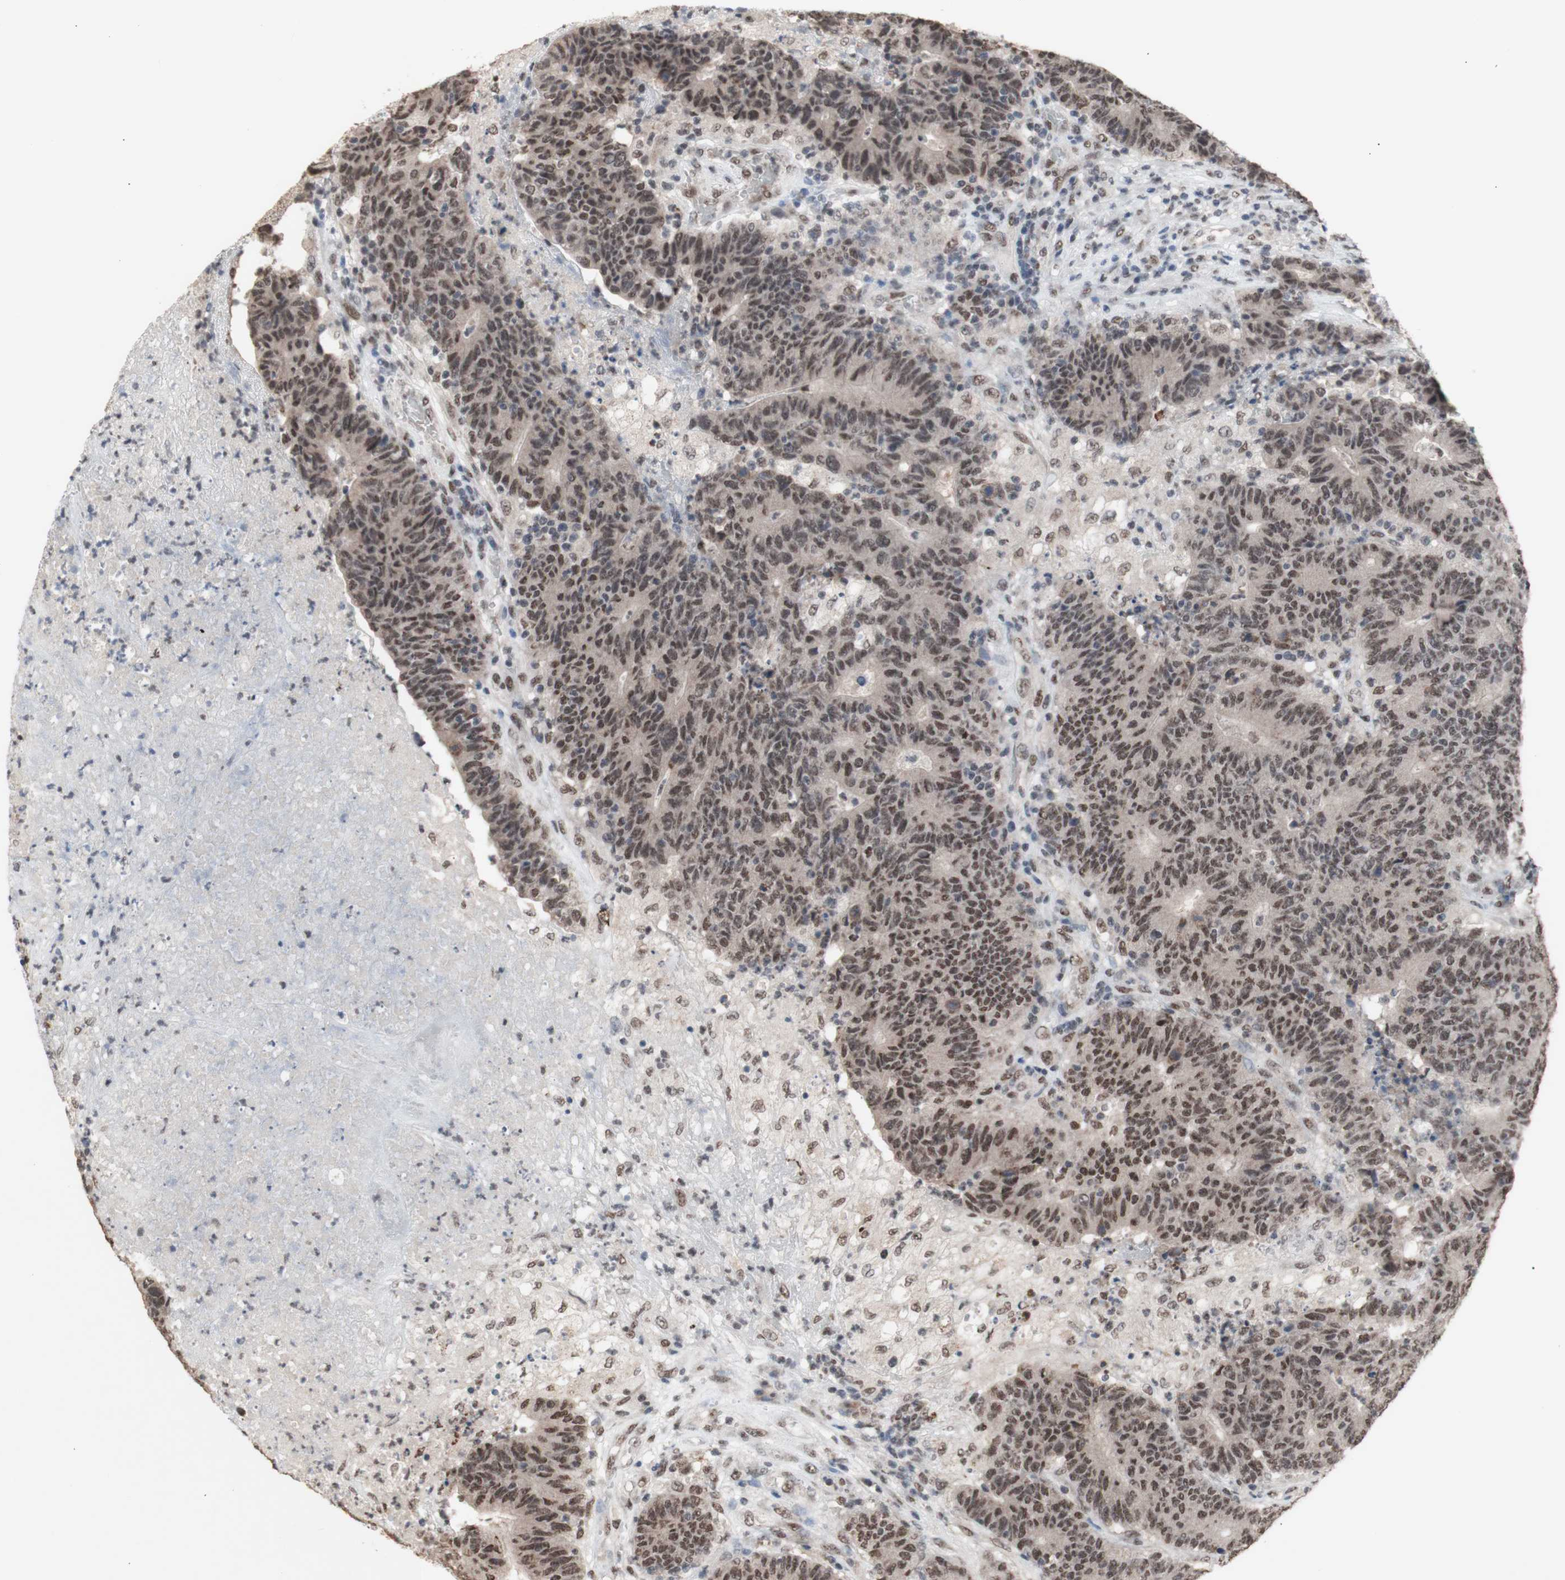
{"staining": {"intensity": "moderate", "quantity": ">75%", "location": "nuclear"}, "tissue": "colorectal cancer", "cell_type": "Tumor cells", "image_type": "cancer", "snomed": [{"axis": "morphology", "description": "Normal tissue, NOS"}, {"axis": "morphology", "description": "Adenocarcinoma, NOS"}, {"axis": "topography", "description": "Colon"}], "caption": "Protein analysis of adenocarcinoma (colorectal) tissue exhibits moderate nuclear staining in approximately >75% of tumor cells. Using DAB (brown) and hematoxylin (blue) stains, captured at high magnification using brightfield microscopy.", "gene": "SFPQ", "patient": {"sex": "female", "age": 75}}